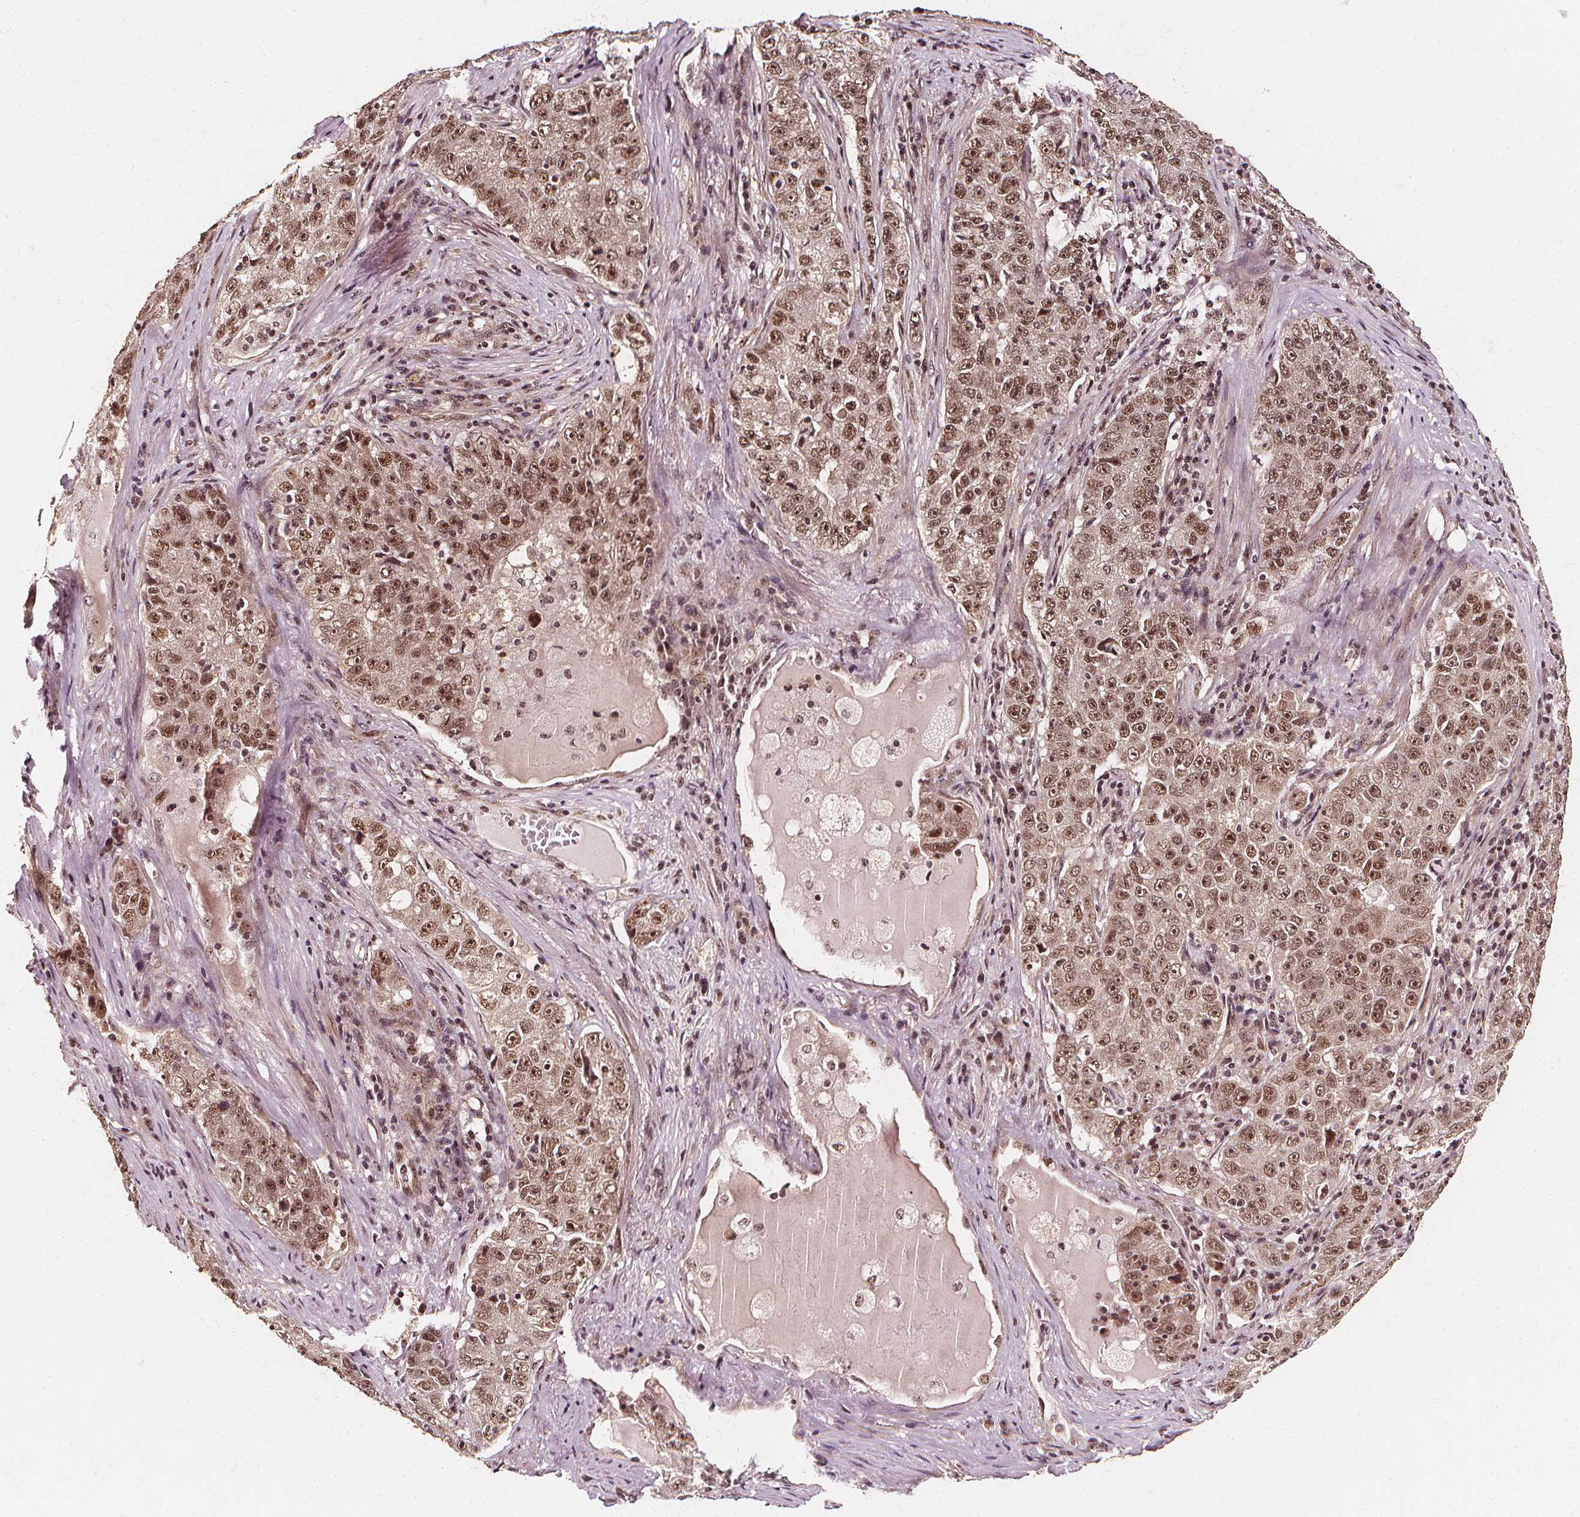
{"staining": {"intensity": "moderate", "quantity": ">75%", "location": "nuclear"}, "tissue": "lung cancer", "cell_type": "Tumor cells", "image_type": "cancer", "snomed": [{"axis": "morphology", "description": "Normal morphology"}, {"axis": "morphology", "description": "Adenocarcinoma, NOS"}, {"axis": "topography", "description": "Lymph node"}, {"axis": "topography", "description": "Lung"}], "caption": "The micrograph exhibits a brown stain indicating the presence of a protein in the nuclear of tumor cells in lung cancer.", "gene": "EXOSC9", "patient": {"sex": "female", "age": 57}}